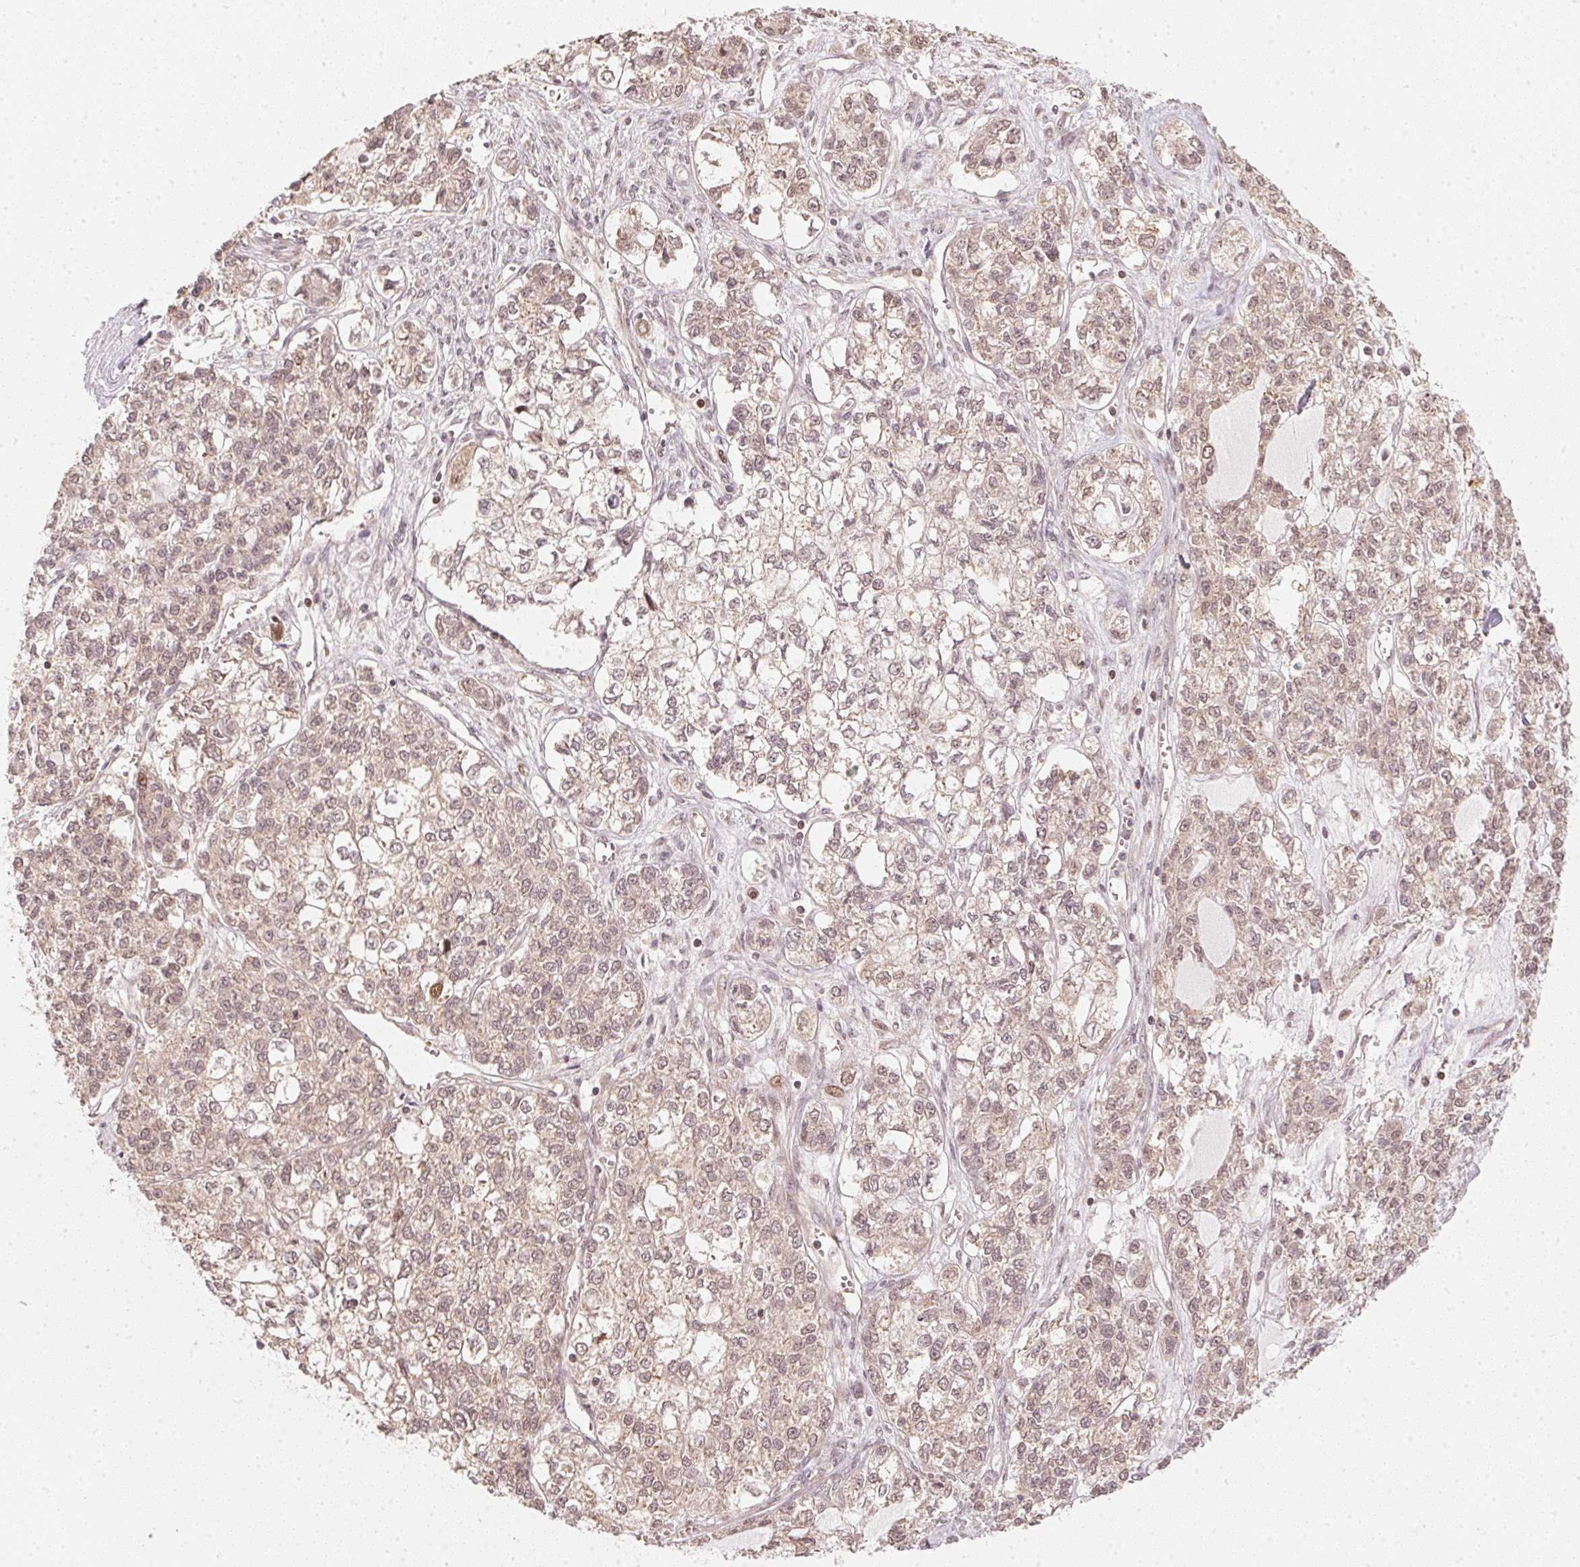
{"staining": {"intensity": "weak", "quantity": ">75%", "location": "cytoplasmic/membranous,nuclear"}, "tissue": "ovarian cancer", "cell_type": "Tumor cells", "image_type": "cancer", "snomed": [{"axis": "morphology", "description": "Carcinoma, endometroid"}, {"axis": "topography", "description": "Ovary"}], "caption": "Weak cytoplasmic/membranous and nuclear protein positivity is identified in about >75% of tumor cells in ovarian cancer (endometroid carcinoma). The protein is stained brown, and the nuclei are stained in blue (DAB IHC with brightfield microscopy, high magnification).", "gene": "UBE2L3", "patient": {"sex": "female", "age": 64}}